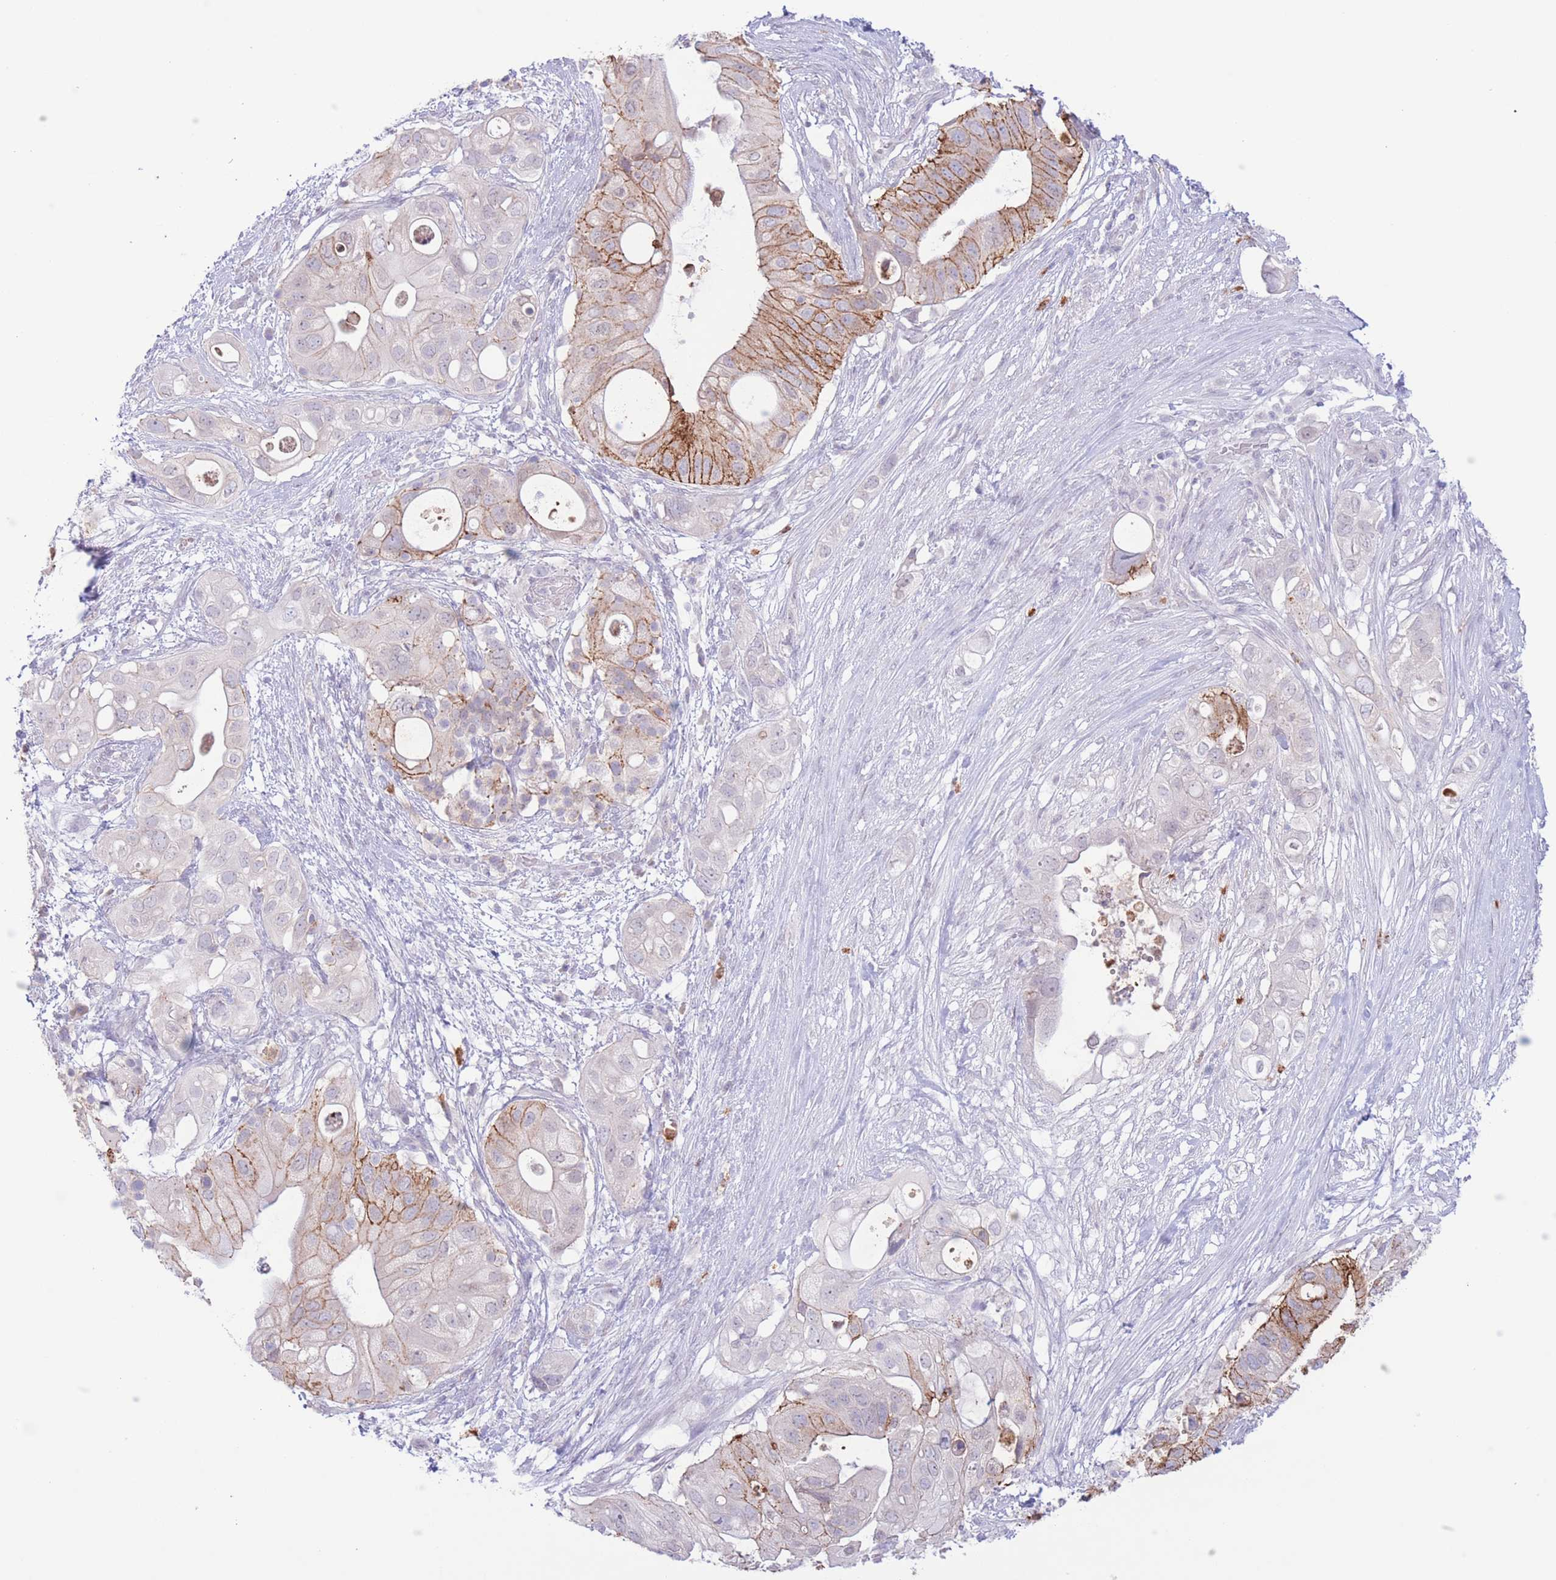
{"staining": {"intensity": "moderate", "quantity": "<25%", "location": "cytoplasmic/membranous"}, "tissue": "pancreatic cancer", "cell_type": "Tumor cells", "image_type": "cancer", "snomed": [{"axis": "morphology", "description": "Adenocarcinoma, NOS"}, {"axis": "topography", "description": "Pancreas"}], "caption": "Immunohistochemical staining of human pancreatic cancer (adenocarcinoma) reveals moderate cytoplasmic/membranous protein expression in approximately <25% of tumor cells.", "gene": "LCLAT1", "patient": {"sex": "female", "age": 72}}